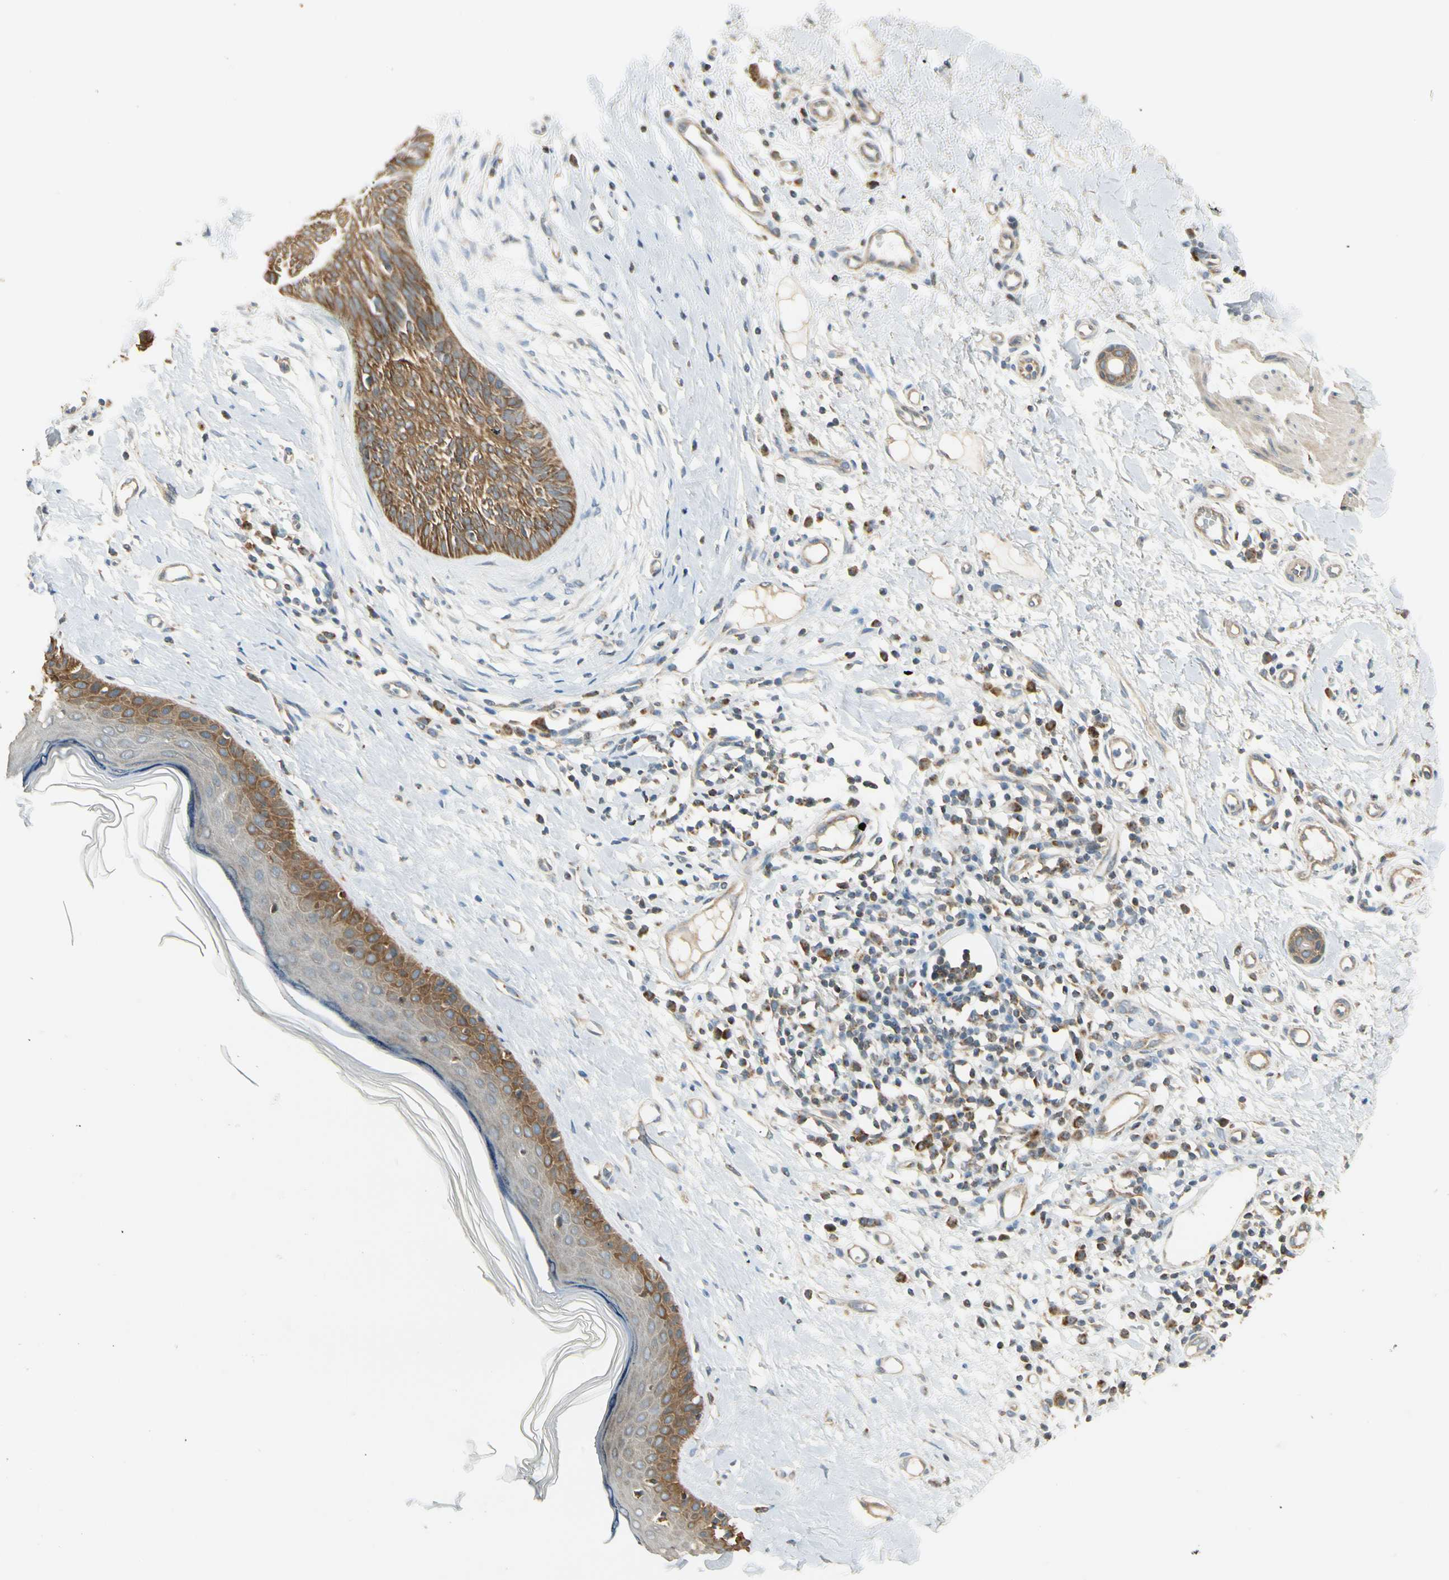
{"staining": {"intensity": "moderate", "quantity": ">75%", "location": "cytoplasmic/membranous"}, "tissue": "skin cancer", "cell_type": "Tumor cells", "image_type": "cancer", "snomed": [{"axis": "morphology", "description": "Normal tissue, NOS"}, {"axis": "morphology", "description": "Basal cell carcinoma"}, {"axis": "topography", "description": "Skin"}], "caption": "DAB (3,3'-diaminobenzidine) immunohistochemical staining of human basal cell carcinoma (skin) demonstrates moderate cytoplasmic/membranous protein staining in approximately >75% of tumor cells. The staining was performed using DAB (3,3'-diaminobenzidine) to visualize the protein expression in brown, while the nuclei were stained in blue with hematoxylin (Magnification: 20x).", "gene": "EPHB3", "patient": {"sex": "male", "age": 71}}